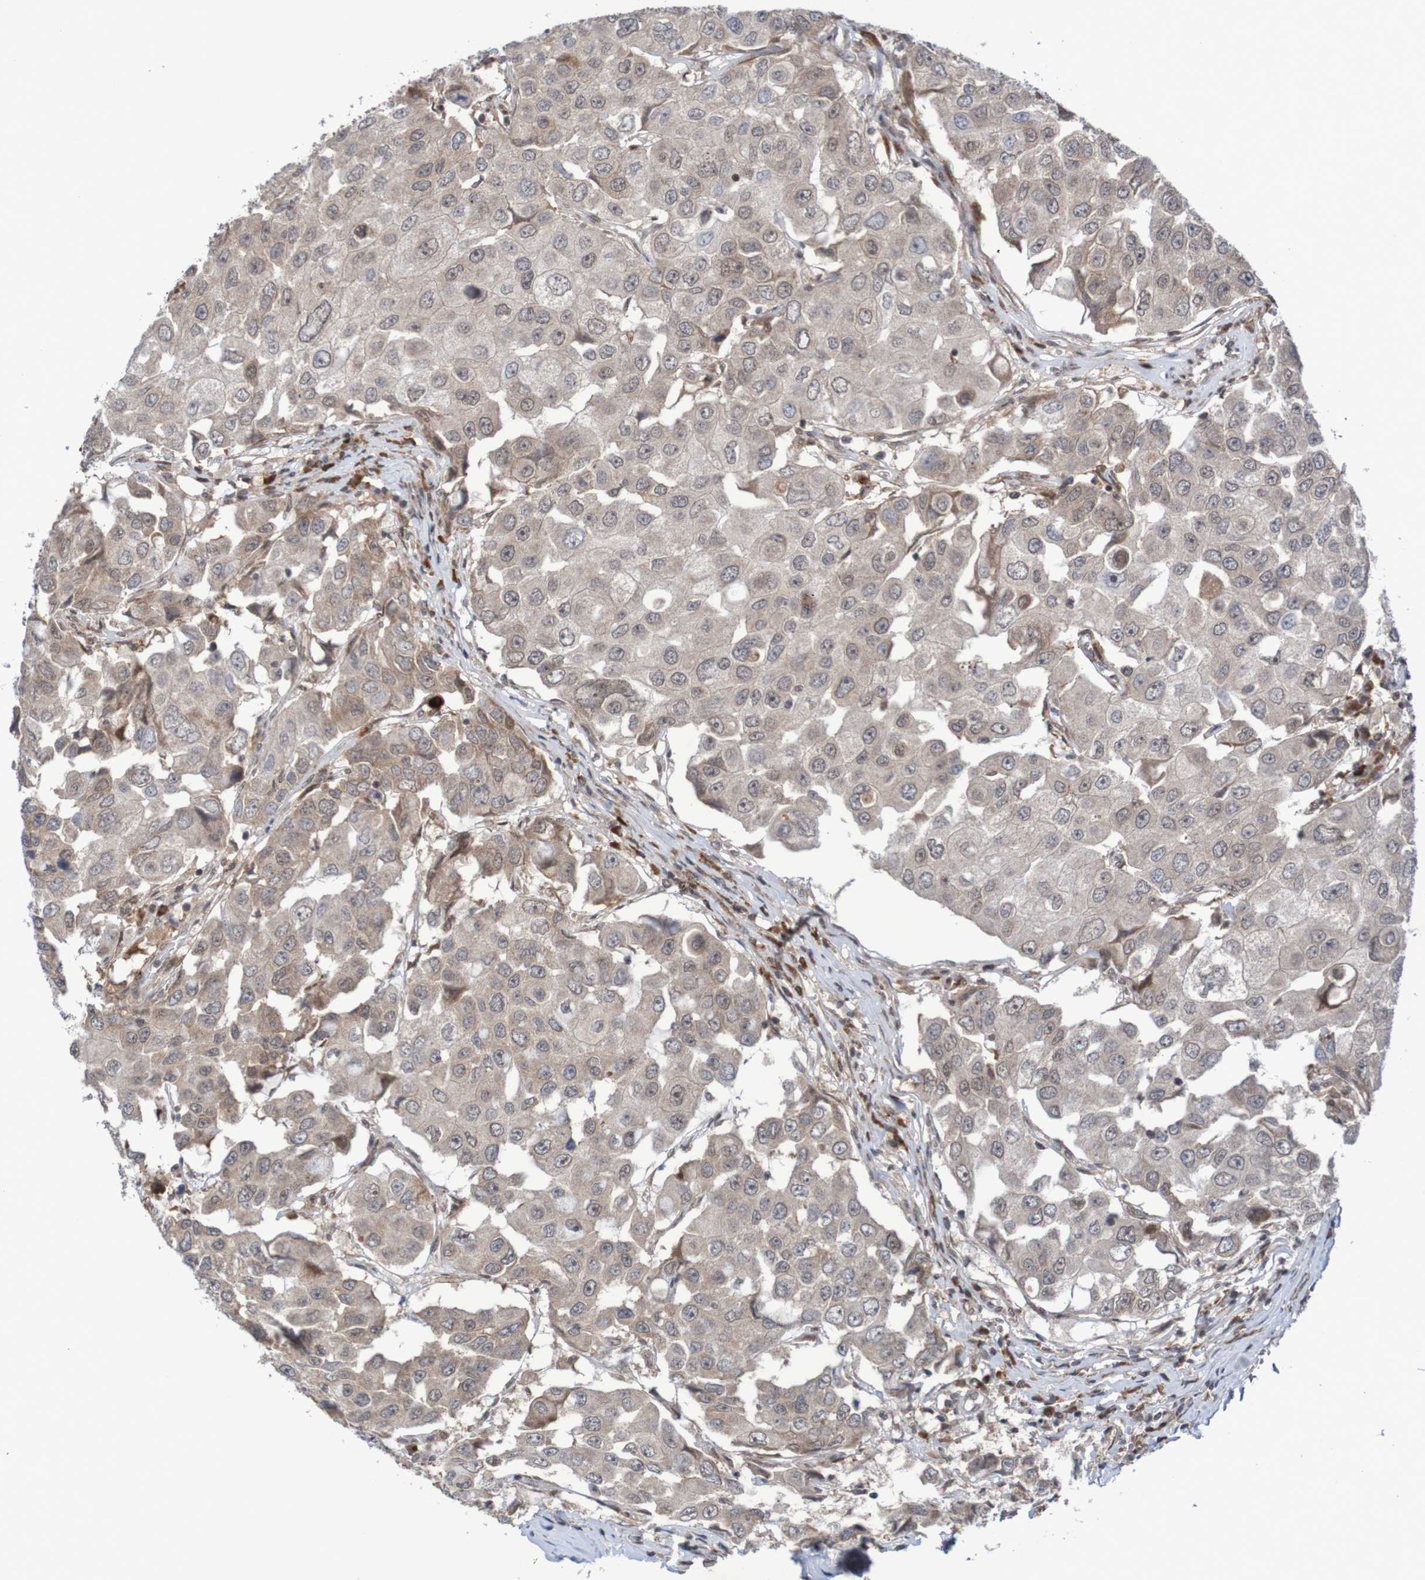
{"staining": {"intensity": "weak", "quantity": ">75%", "location": "cytoplasmic/membranous"}, "tissue": "breast cancer", "cell_type": "Tumor cells", "image_type": "cancer", "snomed": [{"axis": "morphology", "description": "Duct carcinoma"}, {"axis": "topography", "description": "Breast"}], "caption": "Breast infiltrating ductal carcinoma stained with a protein marker shows weak staining in tumor cells.", "gene": "ITLN1", "patient": {"sex": "female", "age": 27}}